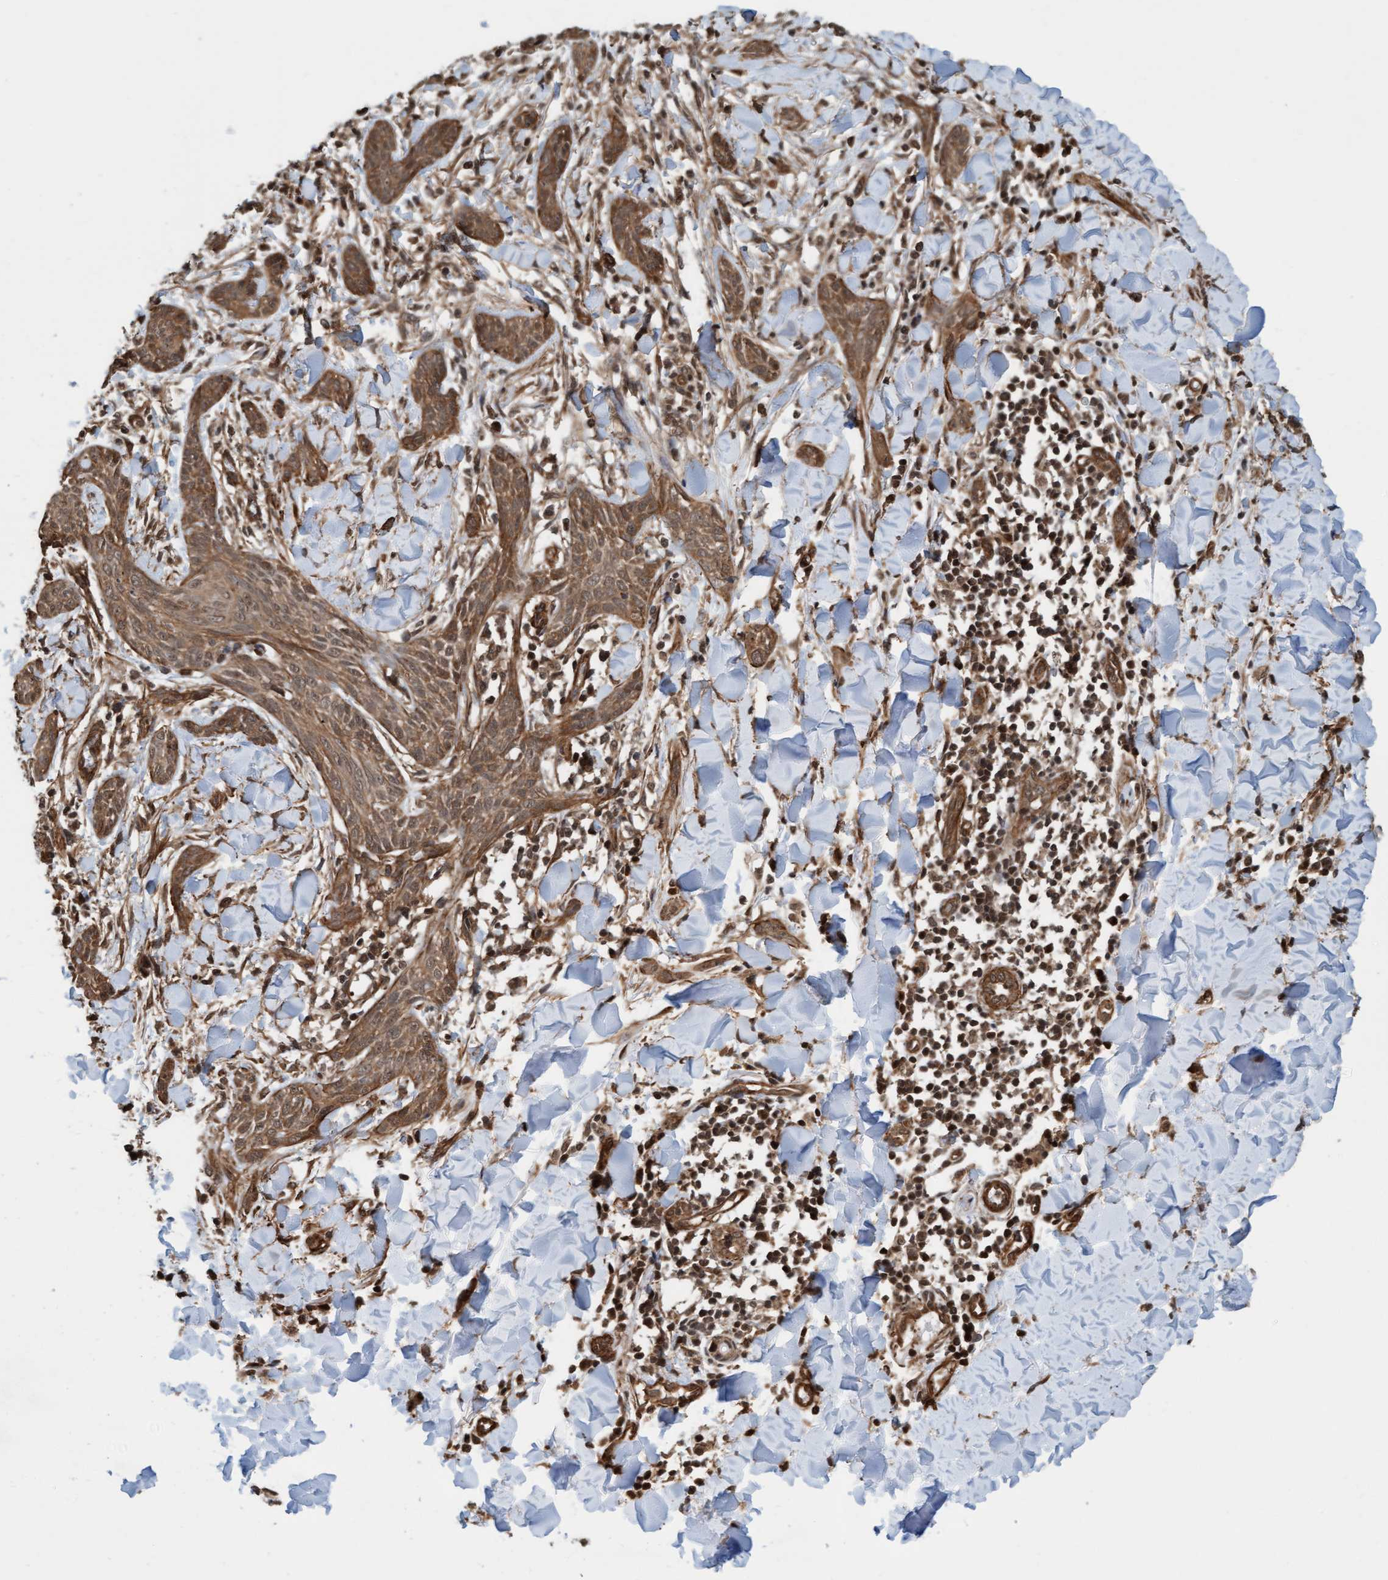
{"staining": {"intensity": "moderate", "quantity": ">75%", "location": "cytoplasmic/membranous"}, "tissue": "skin cancer", "cell_type": "Tumor cells", "image_type": "cancer", "snomed": [{"axis": "morphology", "description": "Basal cell carcinoma"}, {"axis": "topography", "description": "Skin"}], "caption": "Basal cell carcinoma (skin) was stained to show a protein in brown. There is medium levels of moderate cytoplasmic/membranous expression in about >75% of tumor cells.", "gene": "STXBP4", "patient": {"sex": "female", "age": 59}}